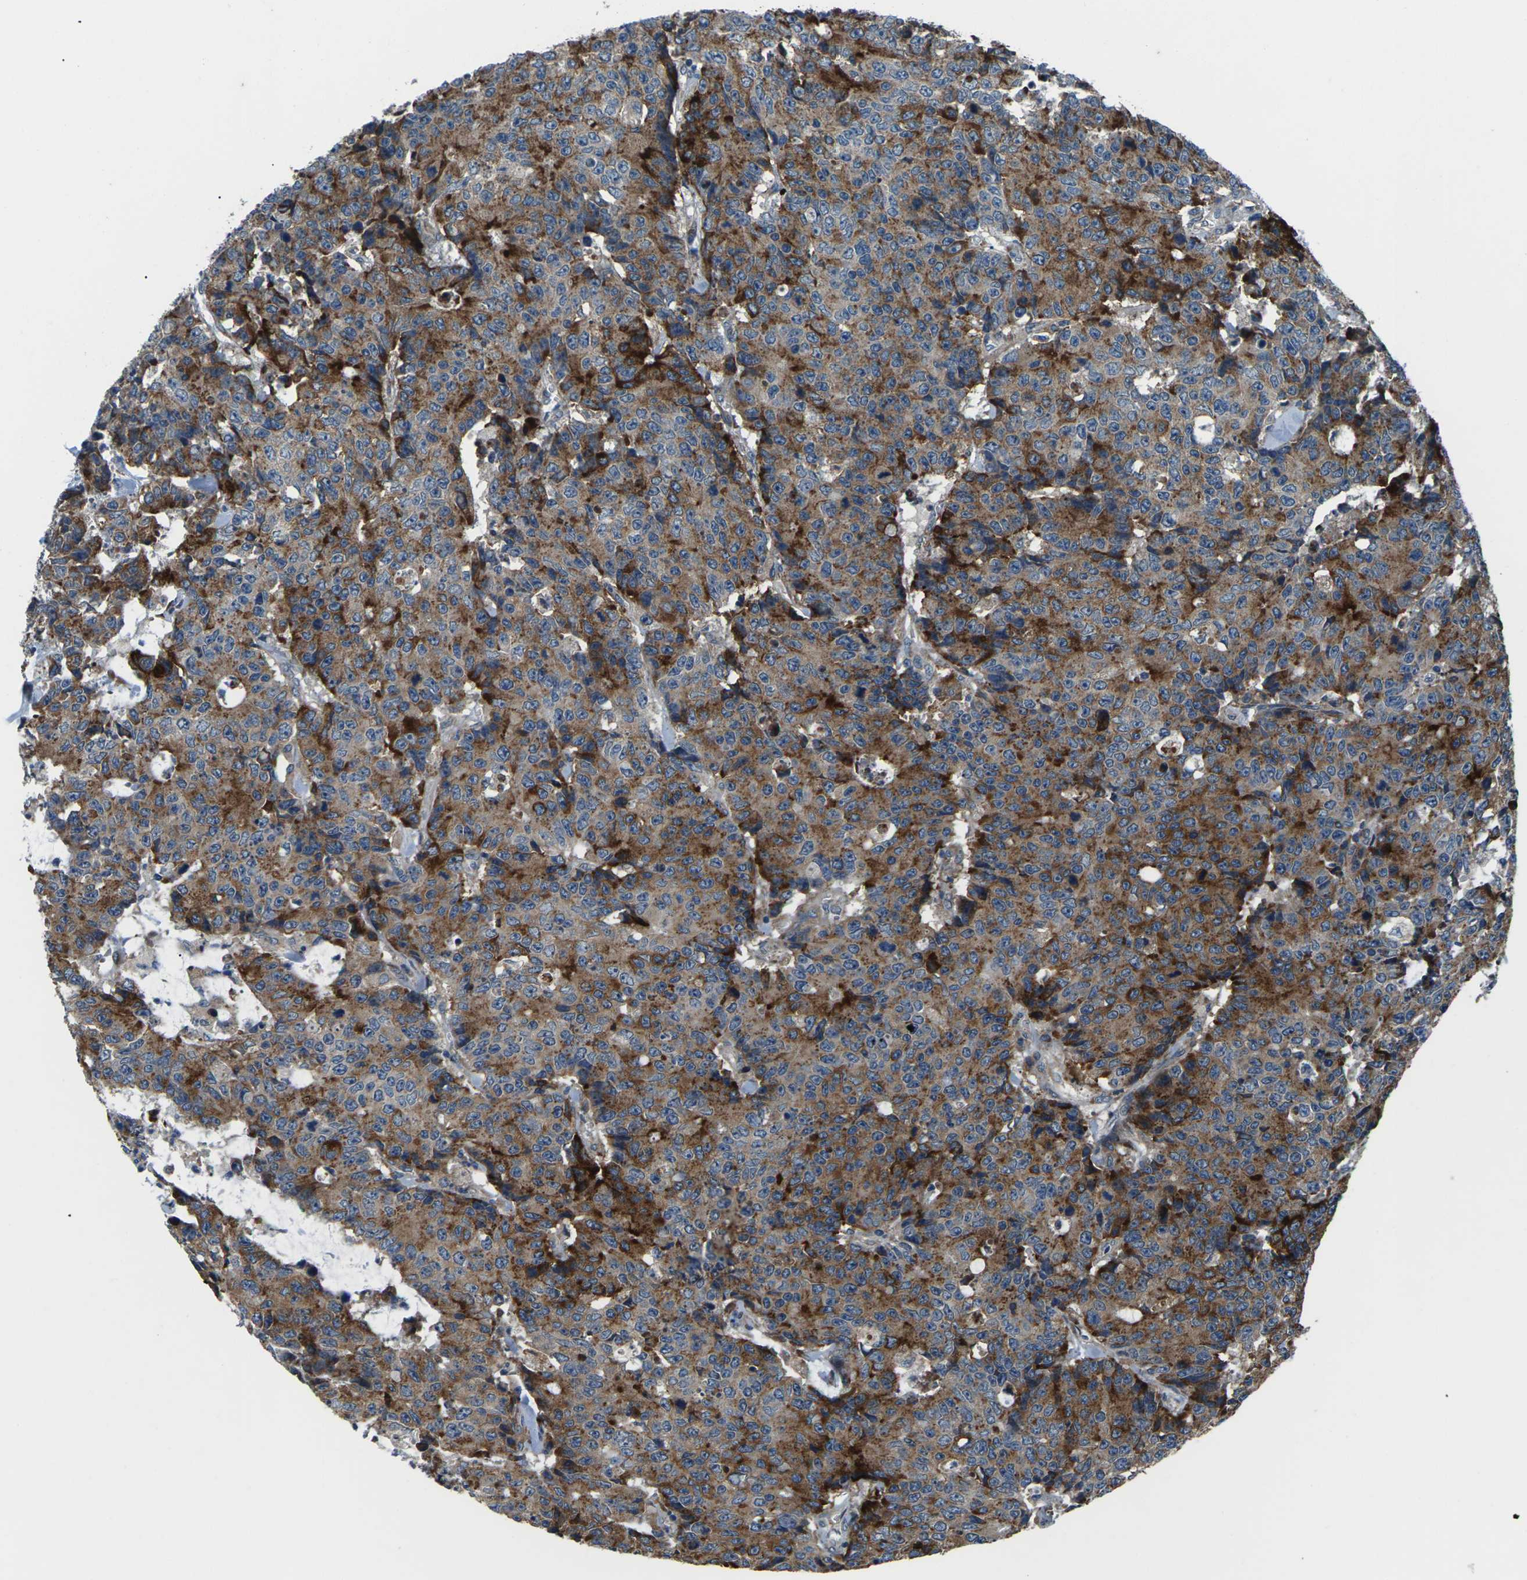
{"staining": {"intensity": "moderate", "quantity": ">75%", "location": "cytoplasmic/membranous"}, "tissue": "colorectal cancer", "cell_type": "Tumor cells", "image_type": "cancer", "snomed": [{"axis": "morphology", "description": "Adenocarcinoma, NOS"}, {"axis": "topography", "description": "Colon"}], "caption": "IHC of human colorectal cancer (adenocarcinoma) displays medium levels of moderate cytoplasmic/membranous expression in about >75% of tumor cells. The protein of interest is stained brown, and the nuclei are stained in blue (DAB IHC with brightfield microscopy, high magnification).", "gene": "GABRP", "patient": {"sex": "female", "age": 86}}